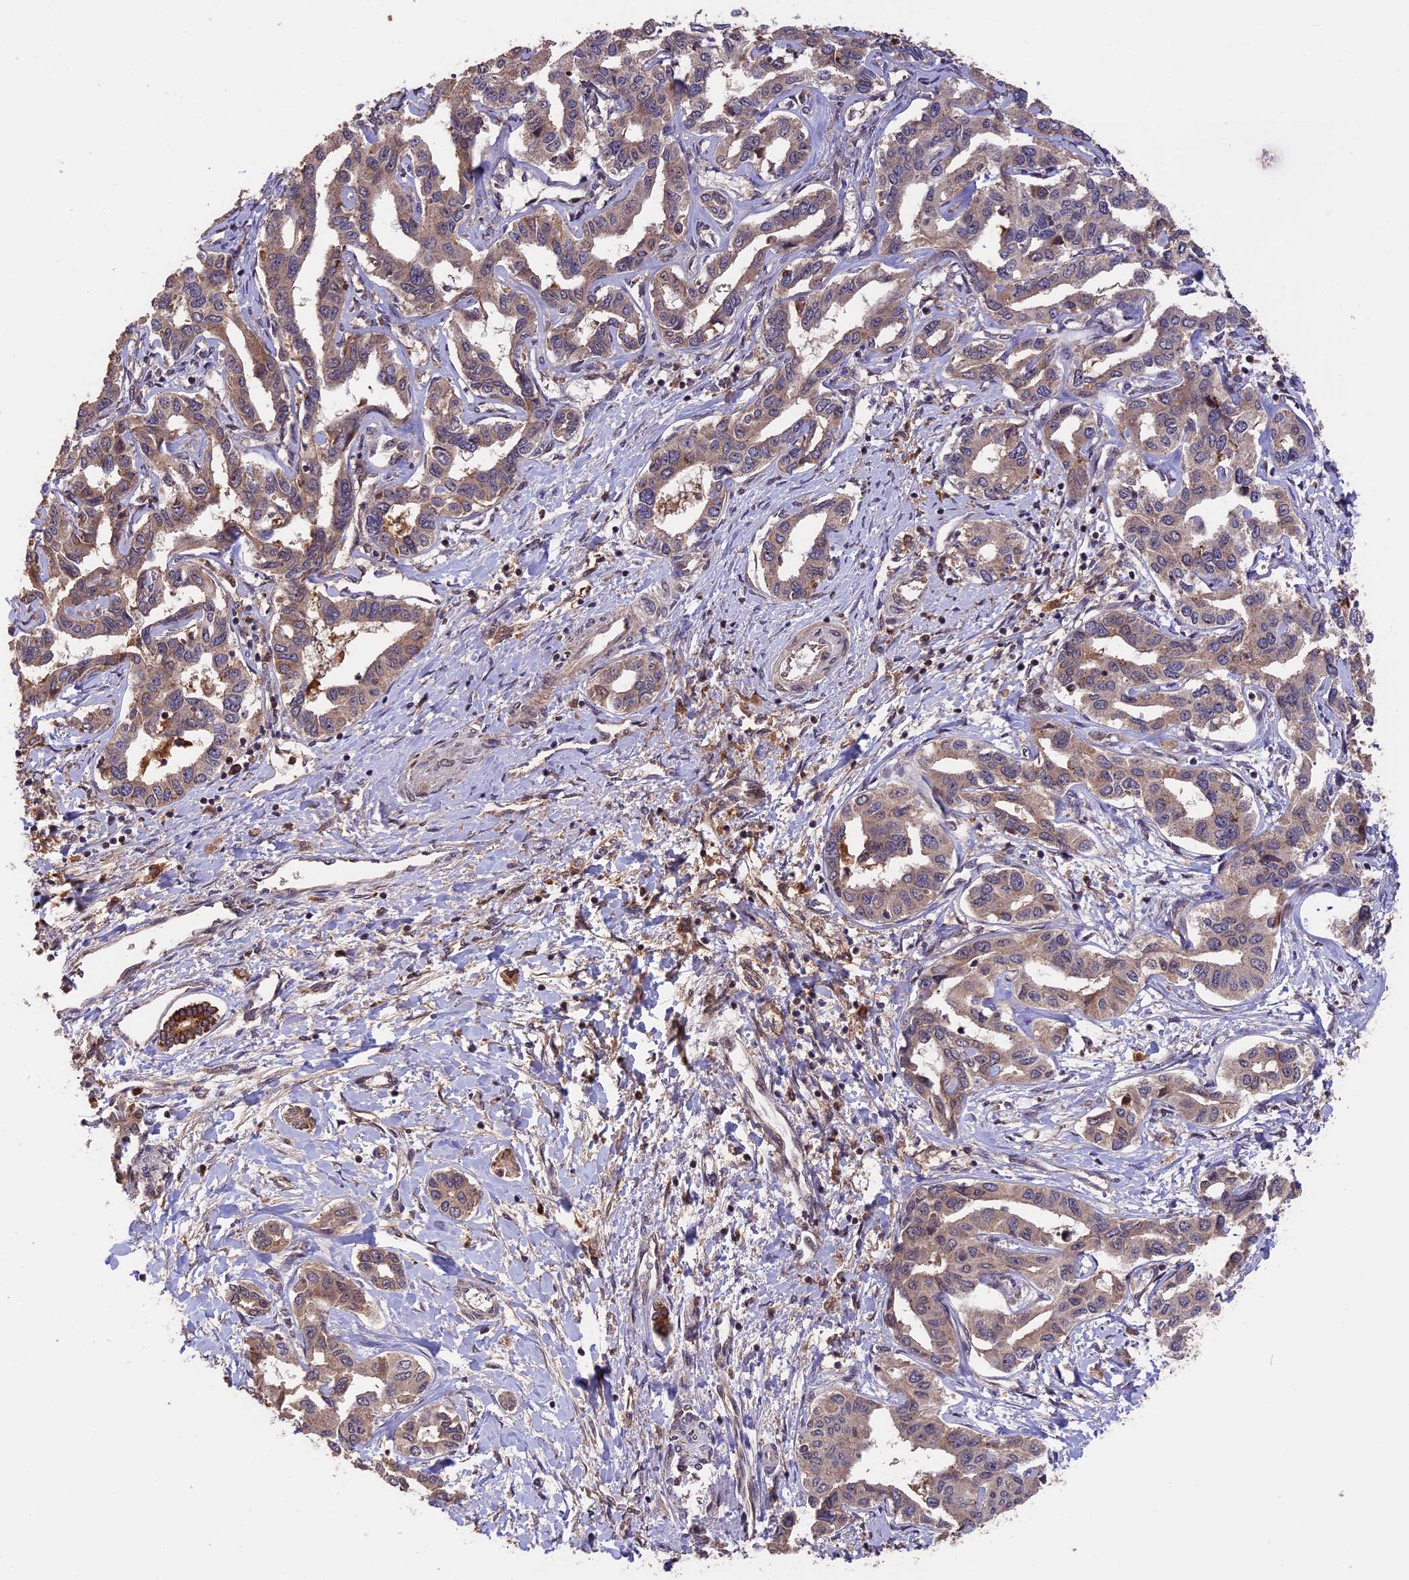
{"staining": {"intensity": "weak", "quantity": ">75%", "location": "cytoplasmic/membranous"}, "tissue": "liver cancer", "cell_type": "Tumor cells", "image_type": "cancer", "snomed": [{"axis": "morphology", "description": "Cholangiocarcinoma"}, {"axis": "topography", "description": "Liver"}], "caption": "Protein expression analysis of liver cancer displays weak cytoplasmic/membranous staining in about >75% of tumor cells.", "gene": "ESCO1", "patient": {"sex": "male", "age": 59}}